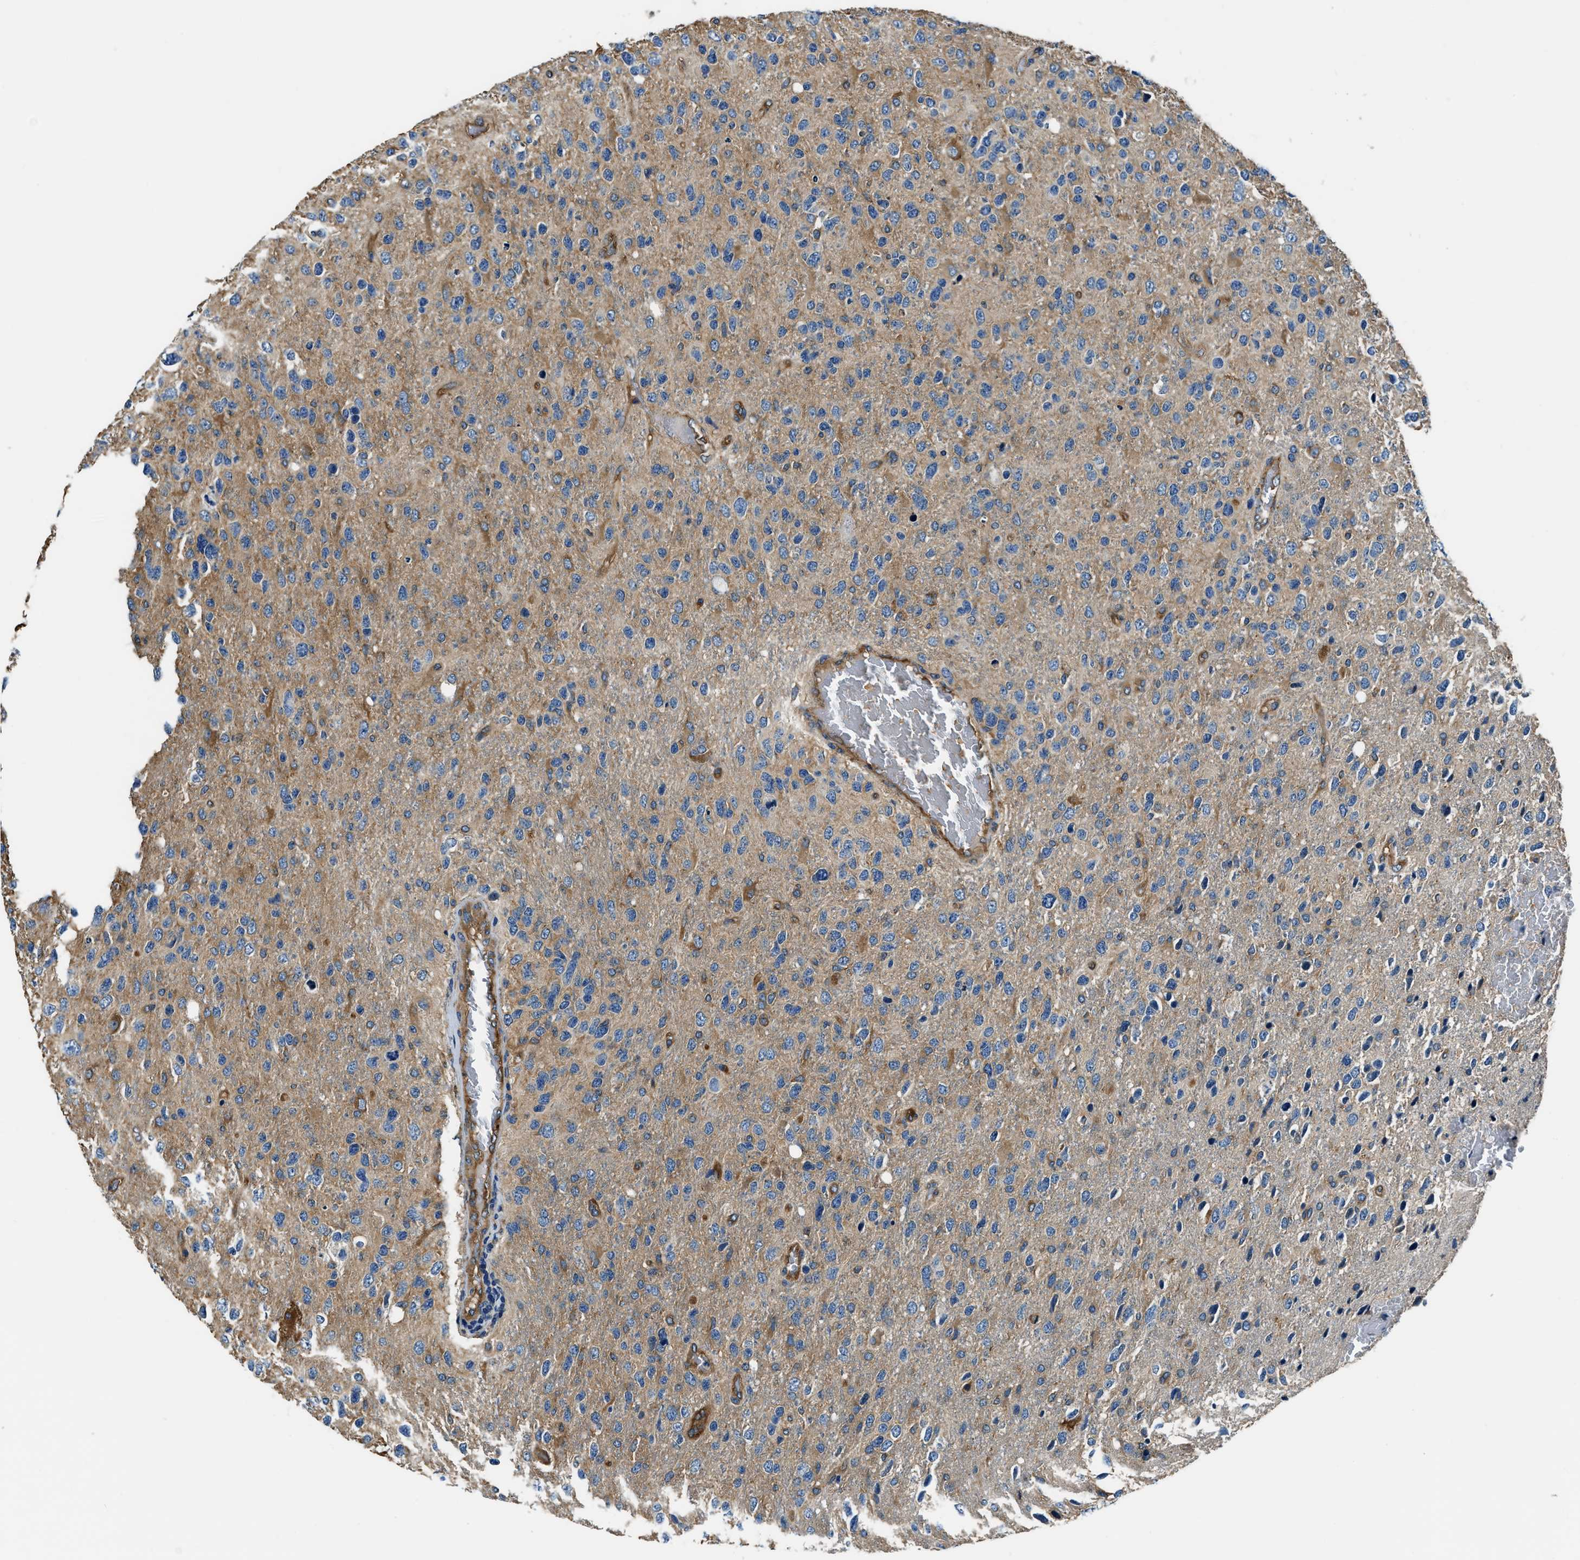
{"staining": {"intensity": "moderate", "quantity": "<25%", "location": "cytoplasmic/membranous"}, "tissue": "glioma", "cell_type": "Tumor cells", "image_type": "cancer", "snomed": [{"axis": "morphology", "description": "Glioma, malignant, High grade"}, {"axis": "topography", "description": "Brain"}], "caption": "Approximately <25% of tumor cells in human glioma show moderate cytoplasmic/membranous protein positivity as visualized by brown immunohistochemical staining.", "gene": "EEA1", "patient": {"sex": "female", "age": 58}}